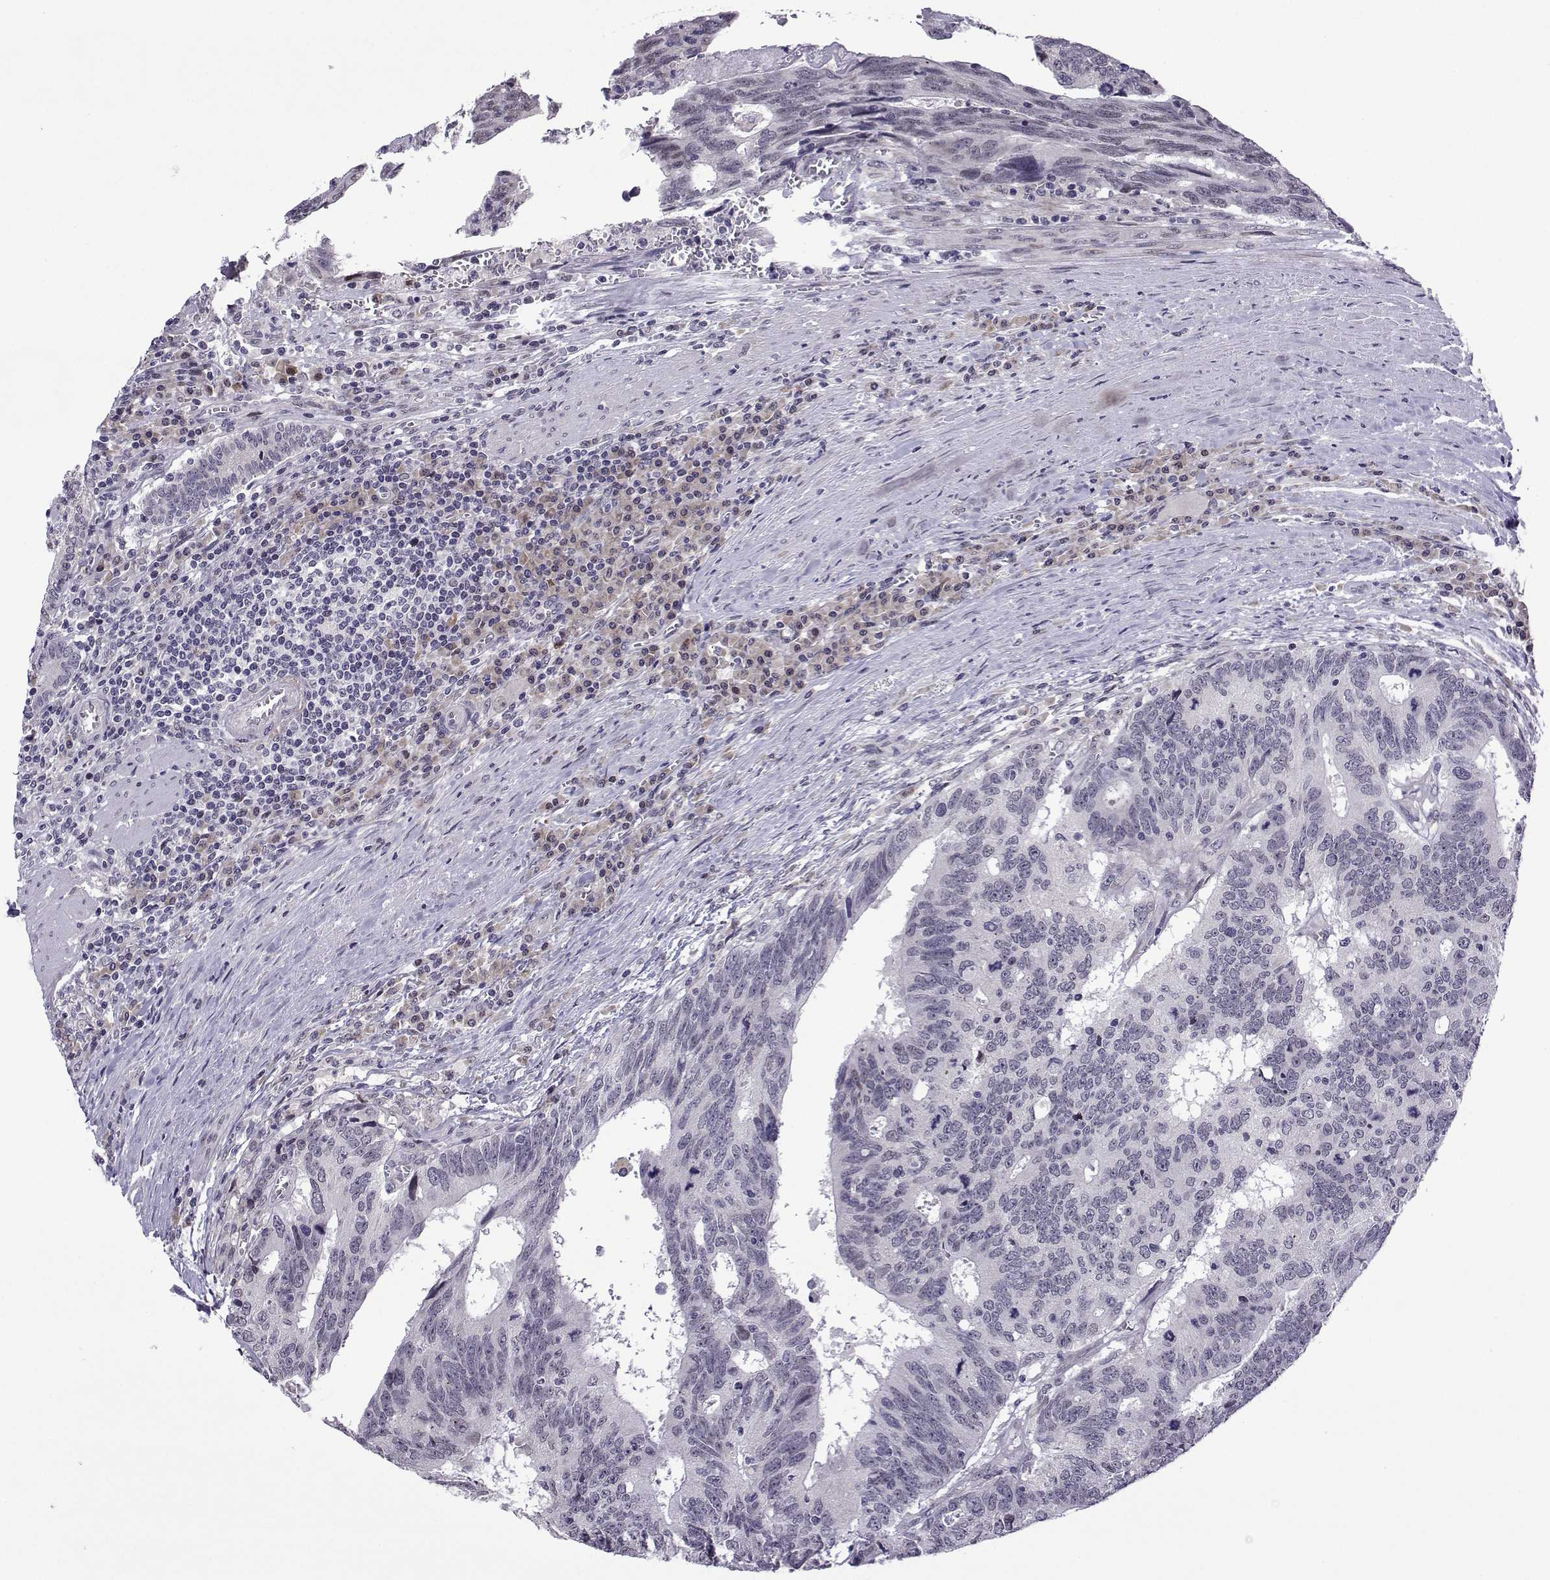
{"staining": {"intensity": "negative", "quantity": "none", "location": "none"}, "tissue": "colorectal cancer", "cell_type": "Tumor cells", "image_type": "cancer", "snomed": [{"axis": "morphology", "description": "Adenocarcinoma, NOS"}, {"axis": "topography", "description": "Colon"}], "caption": "Immunohistochemistry (IHC) image of colorectal adenocarcinoma stained for a protein (brown), which exhibits no expression in tumor cells. (DAB immunohistochemistry (IHC) with hematoxylin counter stain).", "gene": "FGF3", "patient": {"sex": "female", "age": 77}}